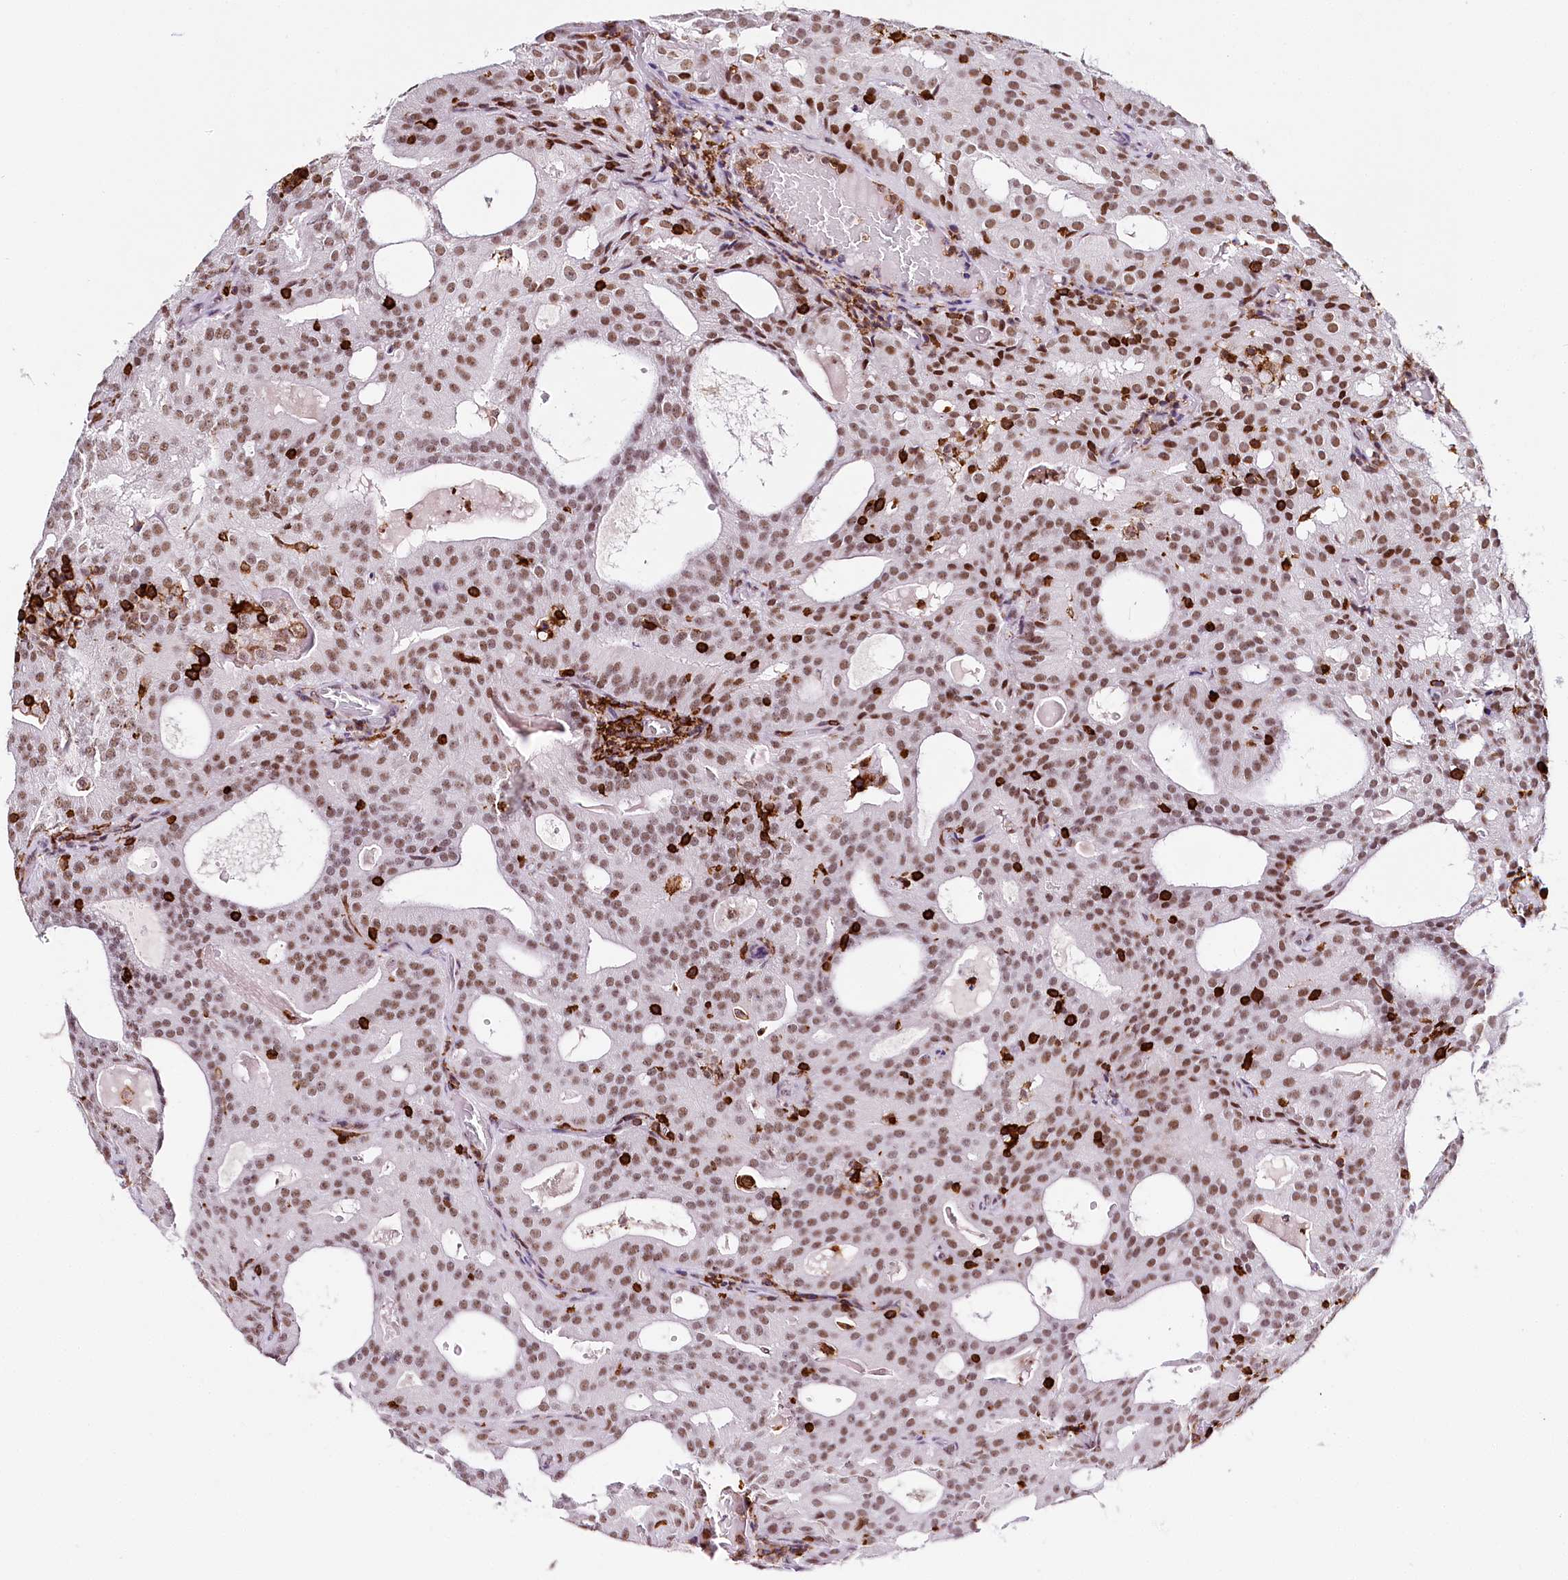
{"staining": {"intensity": "moderate", "quantity": ">75%", "location": "nuclear"}, "tissue": "prostate cancer", "cell_type": "Tumor cells", "image_type": "cancer", "snomed": [{"axis": "morphology", "description": "Adenocarcinoma, Medium grade"}, {"axis": "topography", "description": "Prostate"}], "caption": "A histopathology image of prostate cancer (adenocarcinoma (medium-grade)) stained for a protein reveals moderate nuclear brown staining in tumor cells.", "gene": "BARD1", "patient": {"sex": "male", "age": 88}}